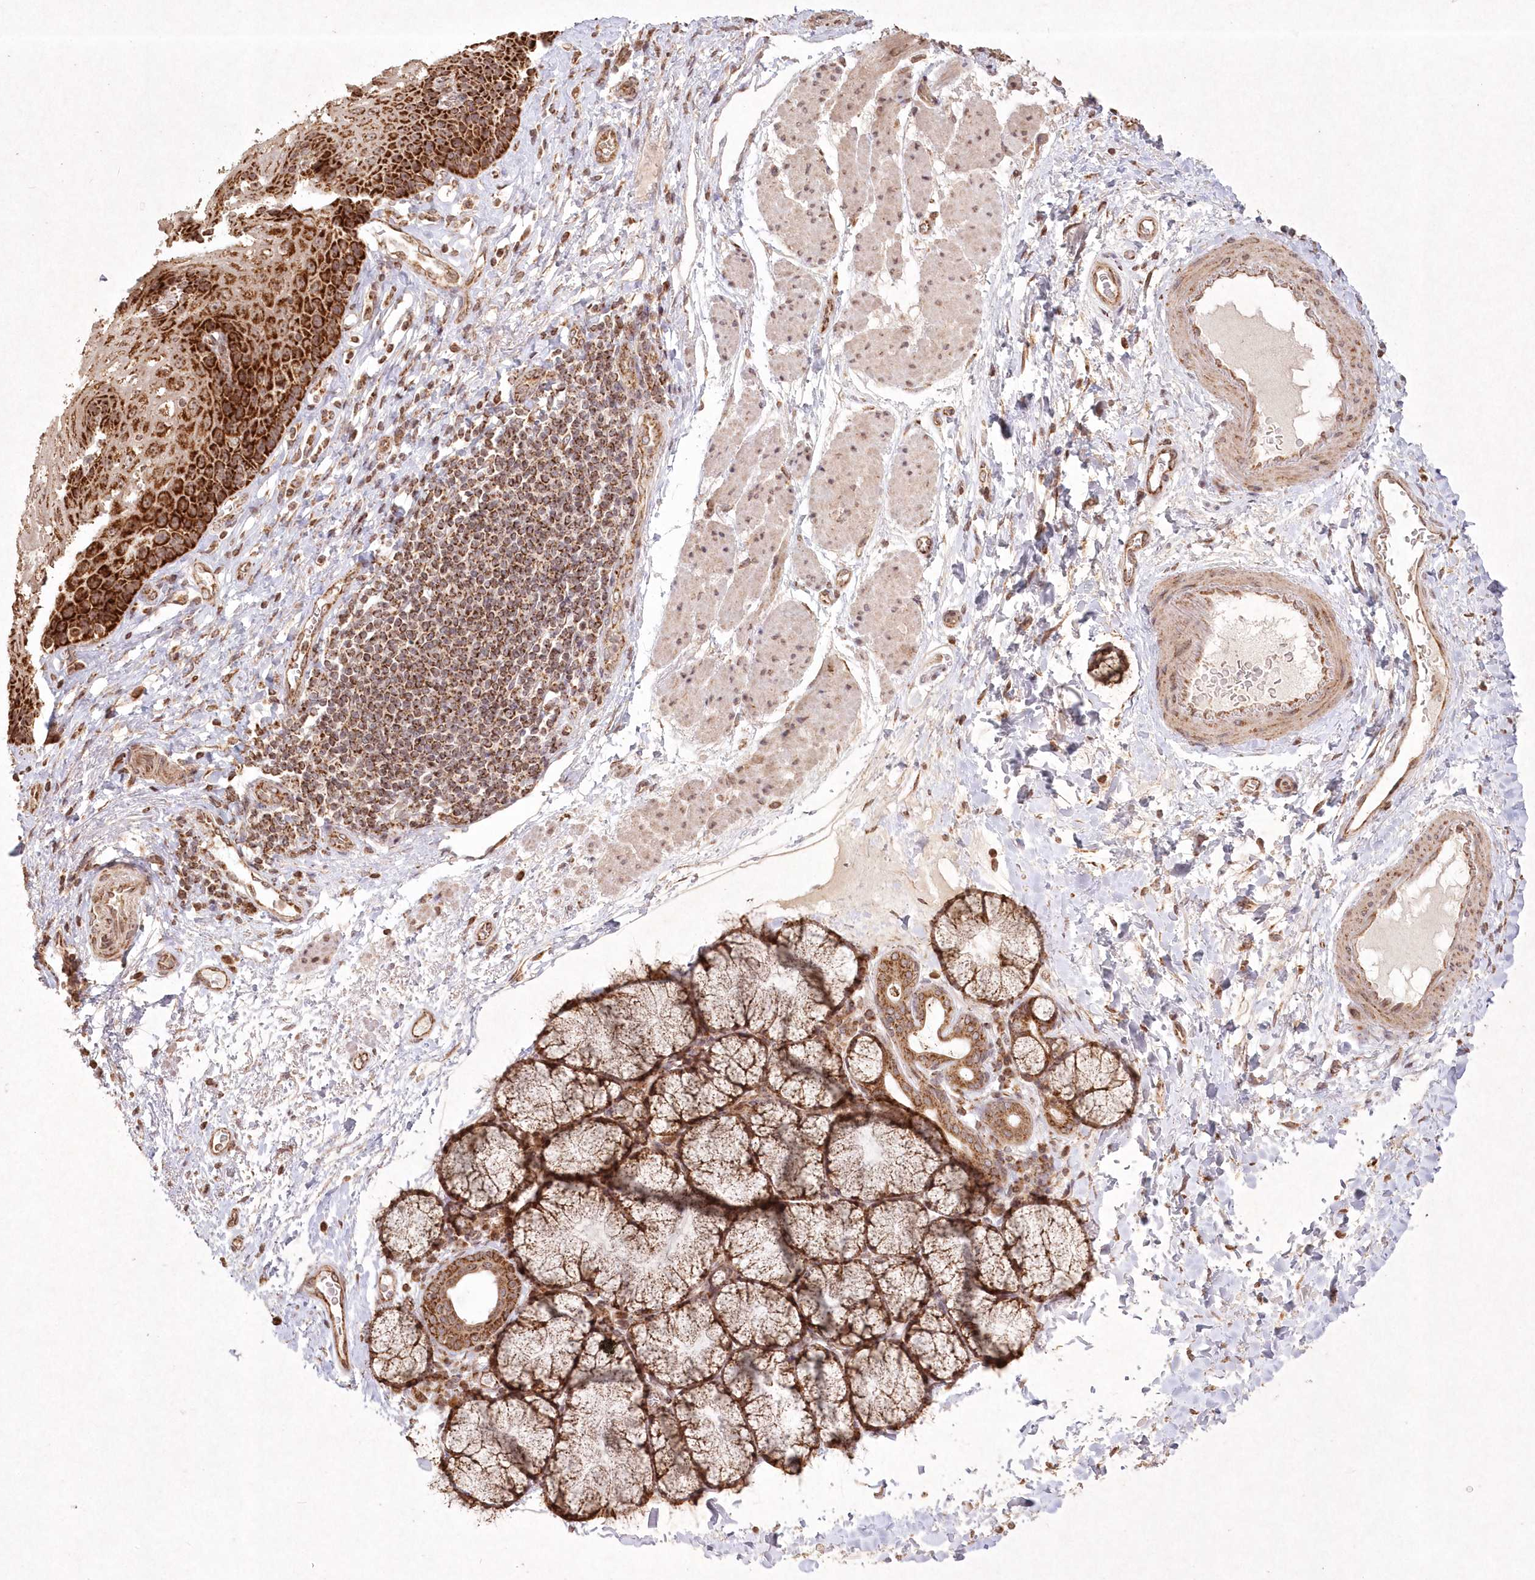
{"staining": {"intensity": "strong", "quantity": ">75%", "location": "cytoplasmic/membranous"}, "tissue": "esophagus", "cell_type": "Squamous epithelial cells", "image_type": "normal", "snomed": [{"axis": "morphology", "description": "Normal tissue, NOS"}, {"axis": "topography", "description": "Esophagus"}], "caption": "Protein analysis of benign esophagus shows strong cytoplasmic/membranous positivity in approximately >75% of squamous epithelial cells.", "gene": "LRPPRC", "patient": {"sex": "male", "age": 54}}